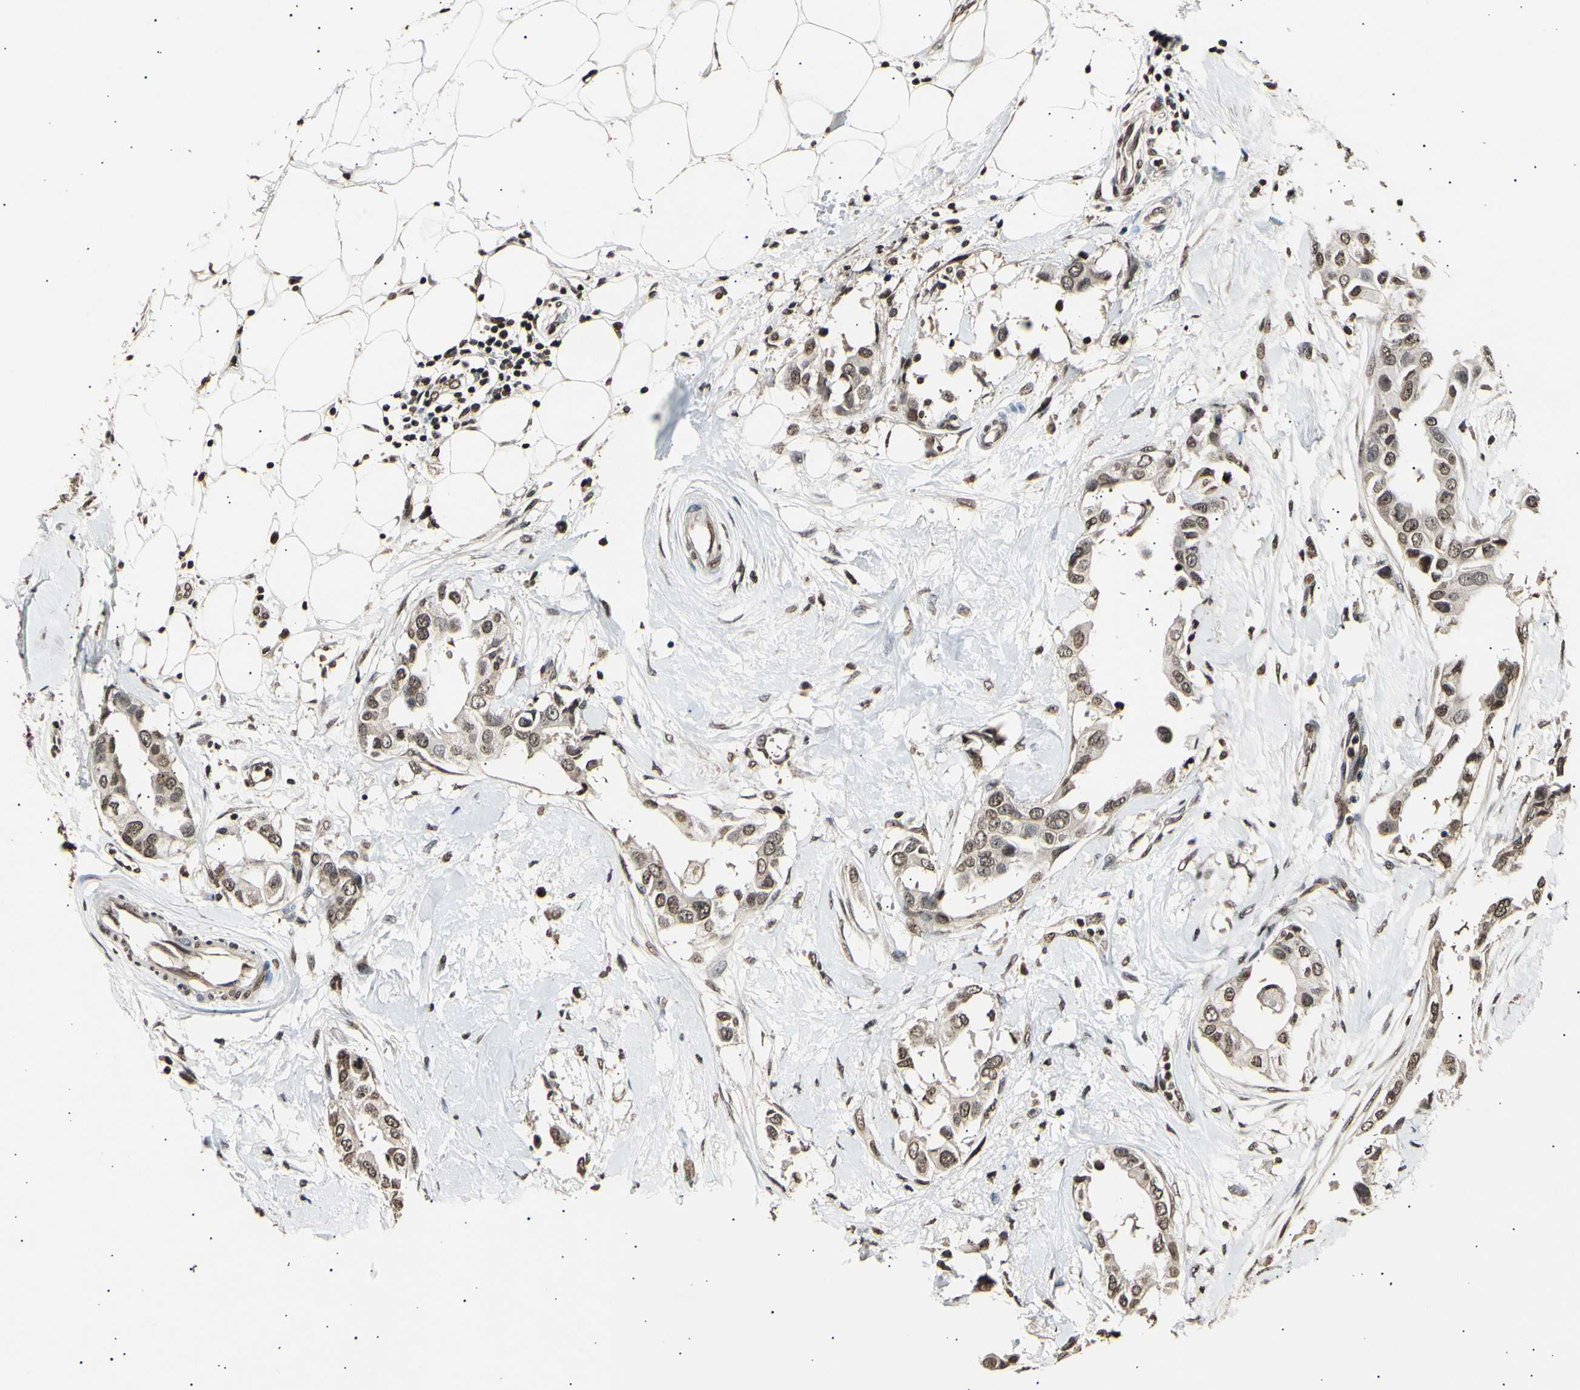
{"staining": {"intensity": "moderate", "quantity": ">75%", "location": "cytoplasmic/membranous,nuclear"}, "tissue": "breast cancer", "cell_type": "Tumor cells", "image_type": "cancer", "snomed": [{"axis": "morphology", "description": "Duct carcinoma"}, {"axis": "topography", "description": "Breast"}], "caption": "Protein positivity by immunohistochemistry (IHC) exhibits moderate cytoplasmic/membranous and nuclear expression in approximately >75% of tumor cells in breast cancer.", "gene": "ANAPC7", "patient": {"sex": "female", "age": 40}}